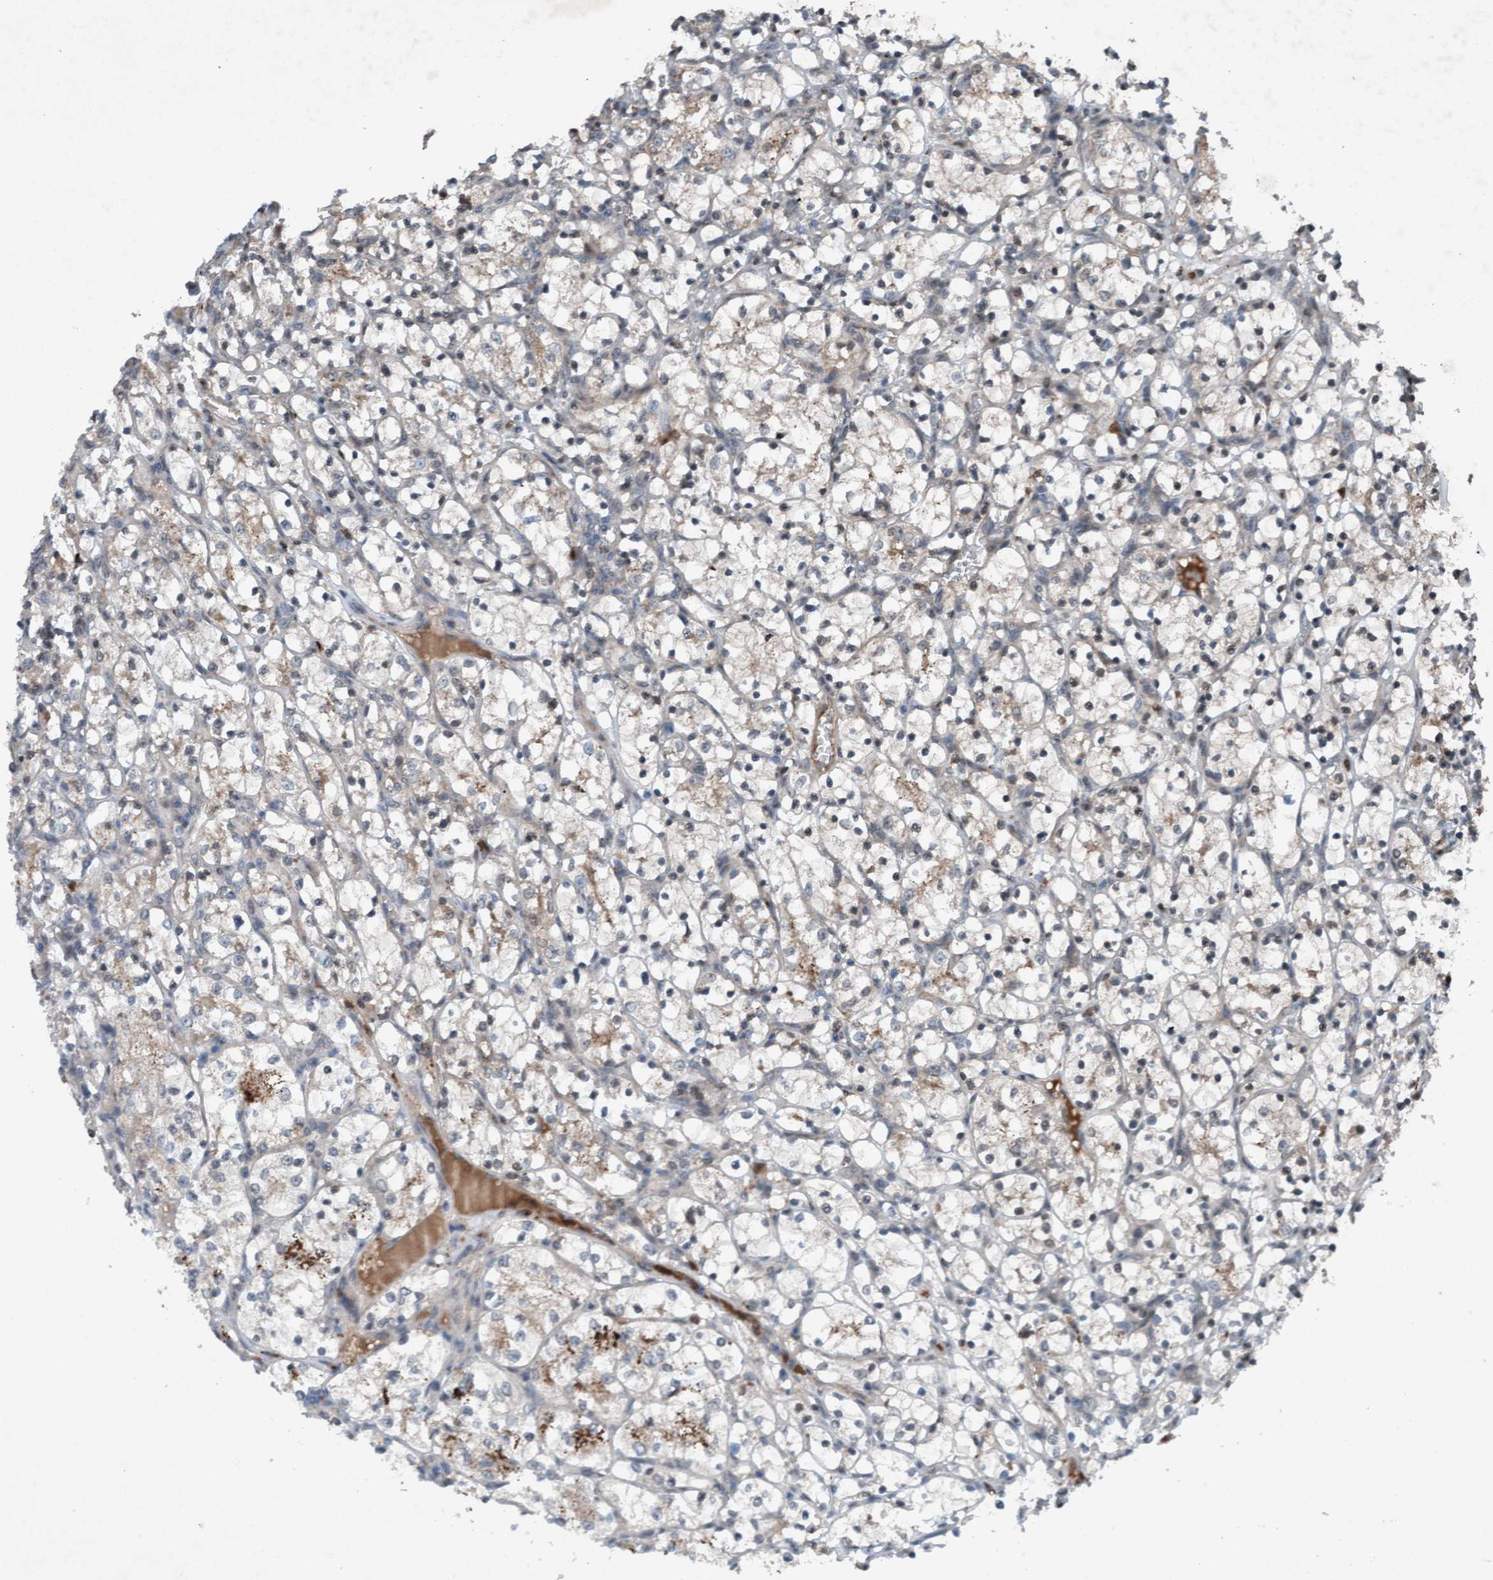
{"staining": {"intensity": "negative", "quantity": "none", "location": "none"}, "tissue": "renal cancer", "cell_type": "Tumor cells", "image_type": "cancer", "snomed": [{"axis": "morphology", "description": "Adenocarcinoma, NOS"}, {"axis": "topography", "description": "Kidney"}], "caption": "This is a micrograph of IHC staining of renal cancer, which shows no expression in tumor cells.", "gene": "PLXNB2", "patient": {"sex": "female", "age": 69}}